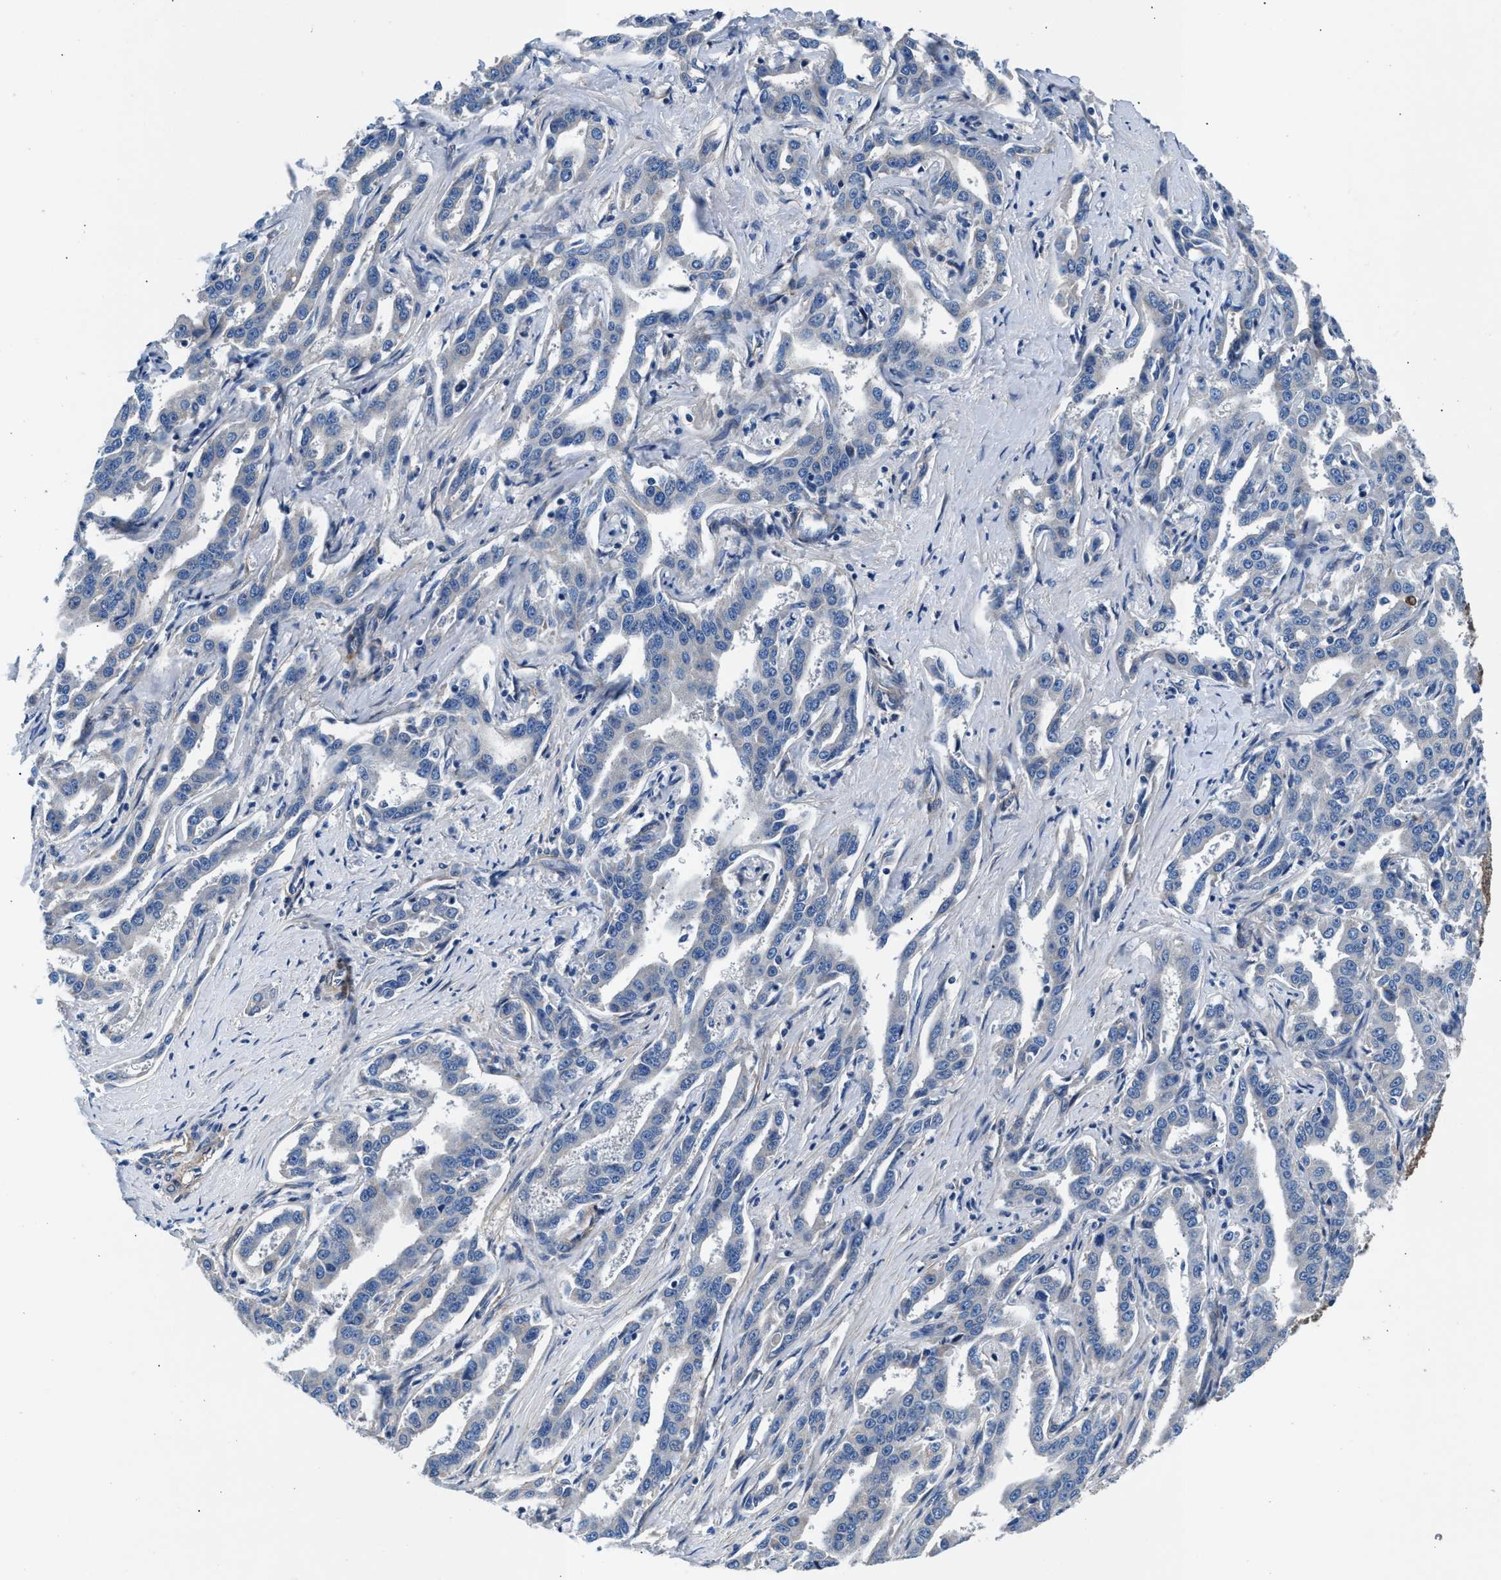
{"staining": {"intensity": "negative", "quantity": "none", "location": "none"}, "tissue": "liver cancer", "cell_type": "Tumor cells", "image_type": "cancer", "snomed": [{"axis": "morphology", "description": "Cholangiocarcinoma"}, {"axis": "topography", "description": "Liver"}], "caption": "The IHC photomicrograph has no significant positivity in tumor cells of cholangiocarcinoma (liver) tissue.", "gene": "CDRT4", "patient": {"sex": "male", "age": 59}}